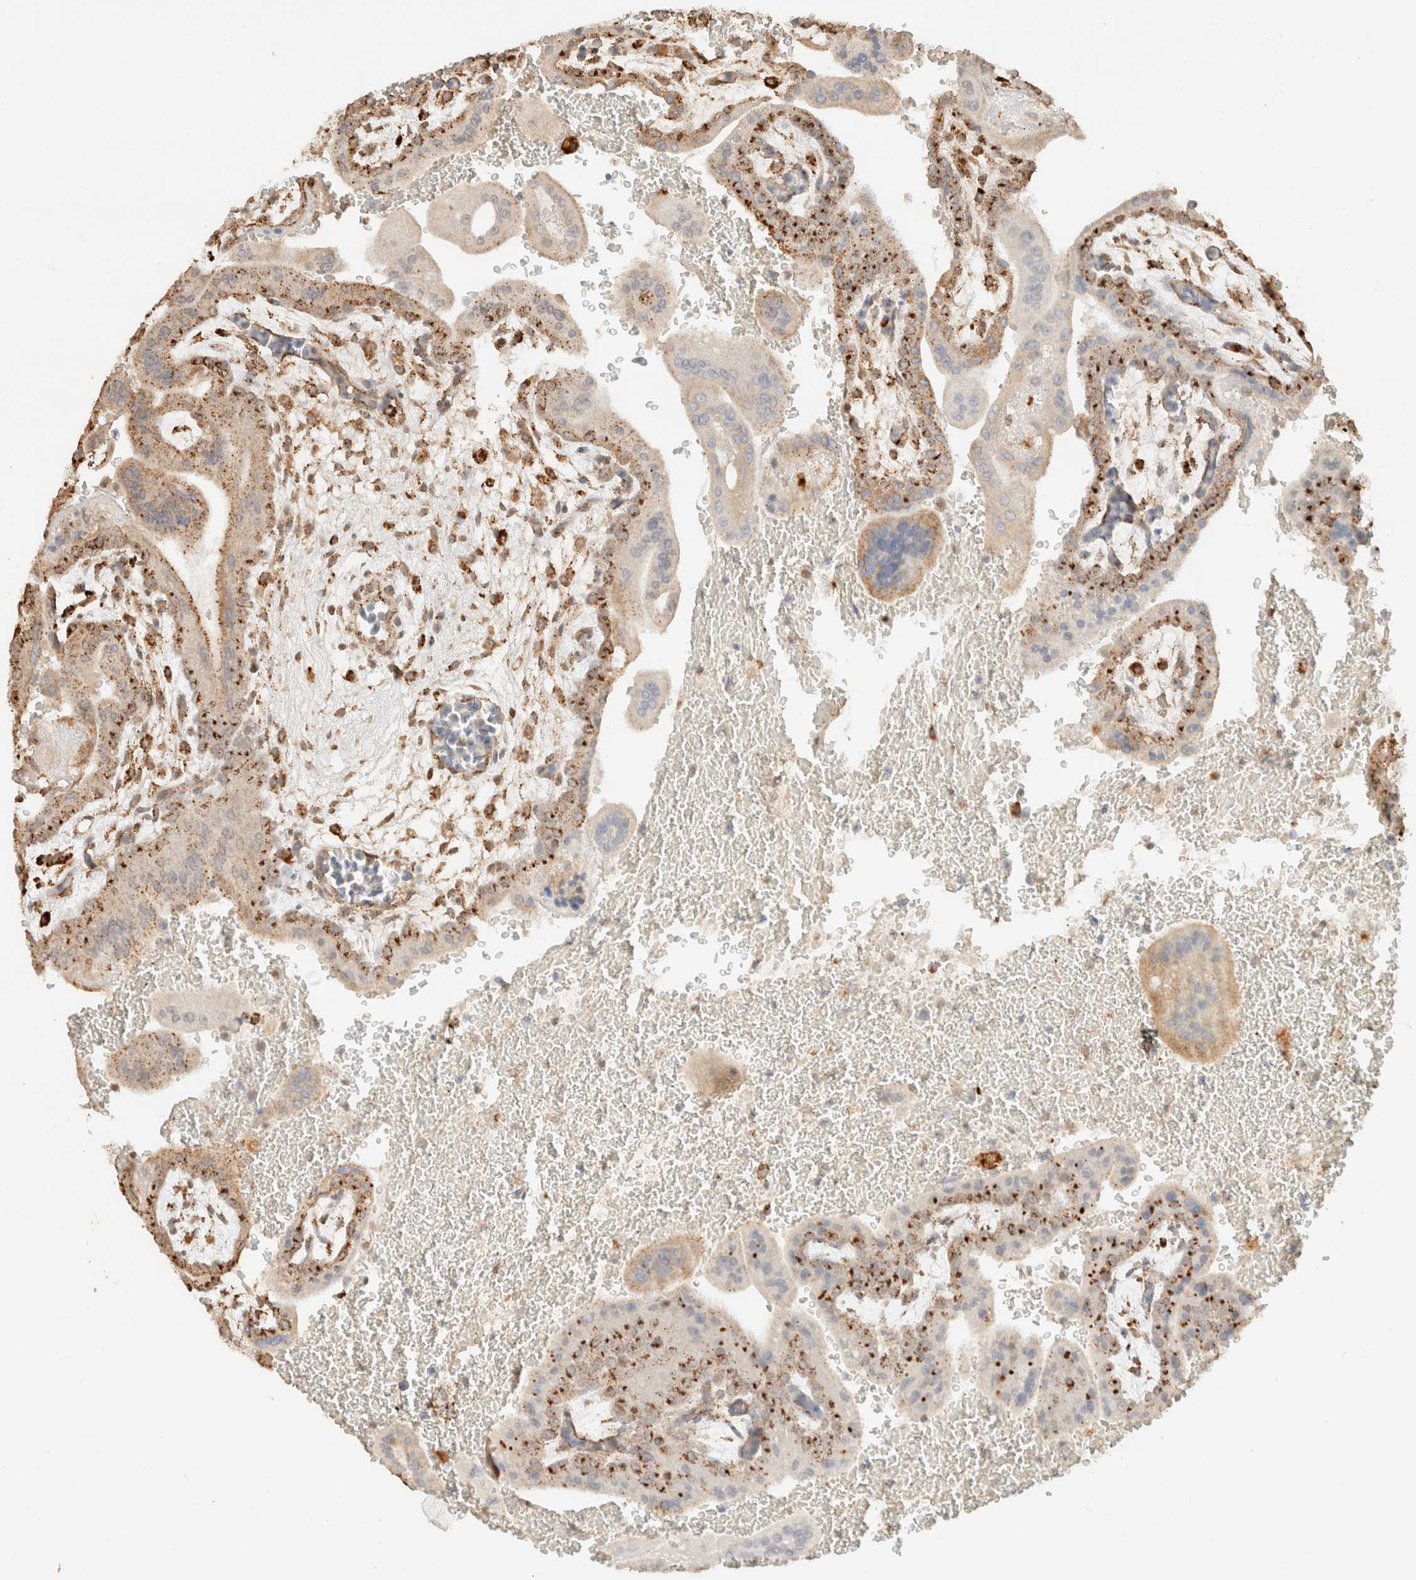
{"staining": {"intensity": "moderate", "quantity": "<25%", "location": "cytoplasmic/membranous"}, "tissue": "placenta", "cell_type": "Trophoblastic cells", "image_type": "normal", "snomed": [{"axis": "morphology", "description": "Normal tissue, NOS"}, {"axis": "topography", "description": "Placenta"}], "caption": "Protein staining of benign placenta displays moderate cytoplasmic/membranous staining in about <25% of trophoblastic cells.", "gene": "CTSC", "patient": {"sex": "female", "age": 35}}